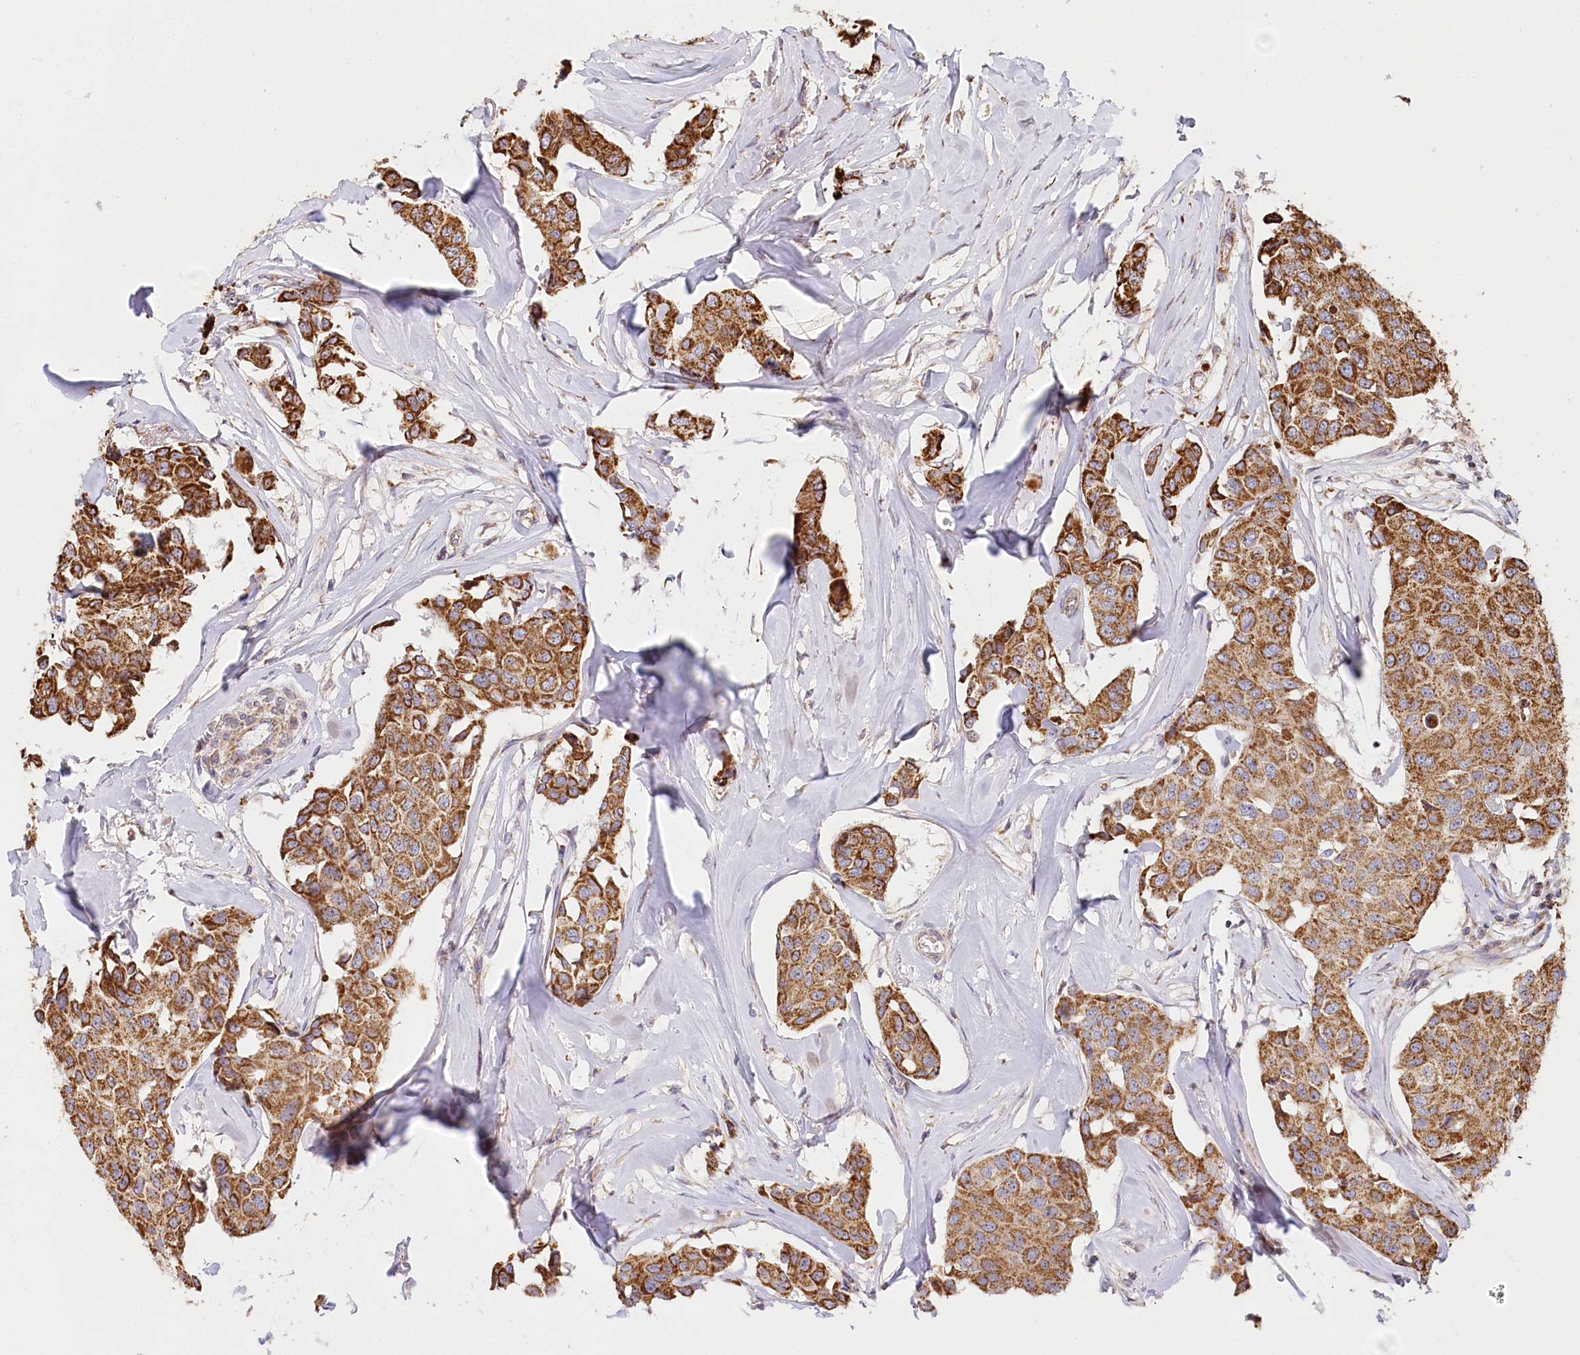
{"staining": {"intensity": "moderate", "quantity": ">75%", "location": "cytoplasmic/membranous"}, "tissue": "breast cancer", "cell_type": "Tumor cells", "image_type": "cancer", "snomed": [{"axis": "morphology", "description": "Duct carcinoma"}, {"axis": "topography", "description": "Breast"}], "caption": "Breast cancer (invasive ductal carcinoma) stained for a protein (brown) exhibits moderate cytoplasmic/membranous positive positivity in approximately >75% of tumor cells.", "gene": "UMPS", "patient": {"sex": "female", "age": 80}}